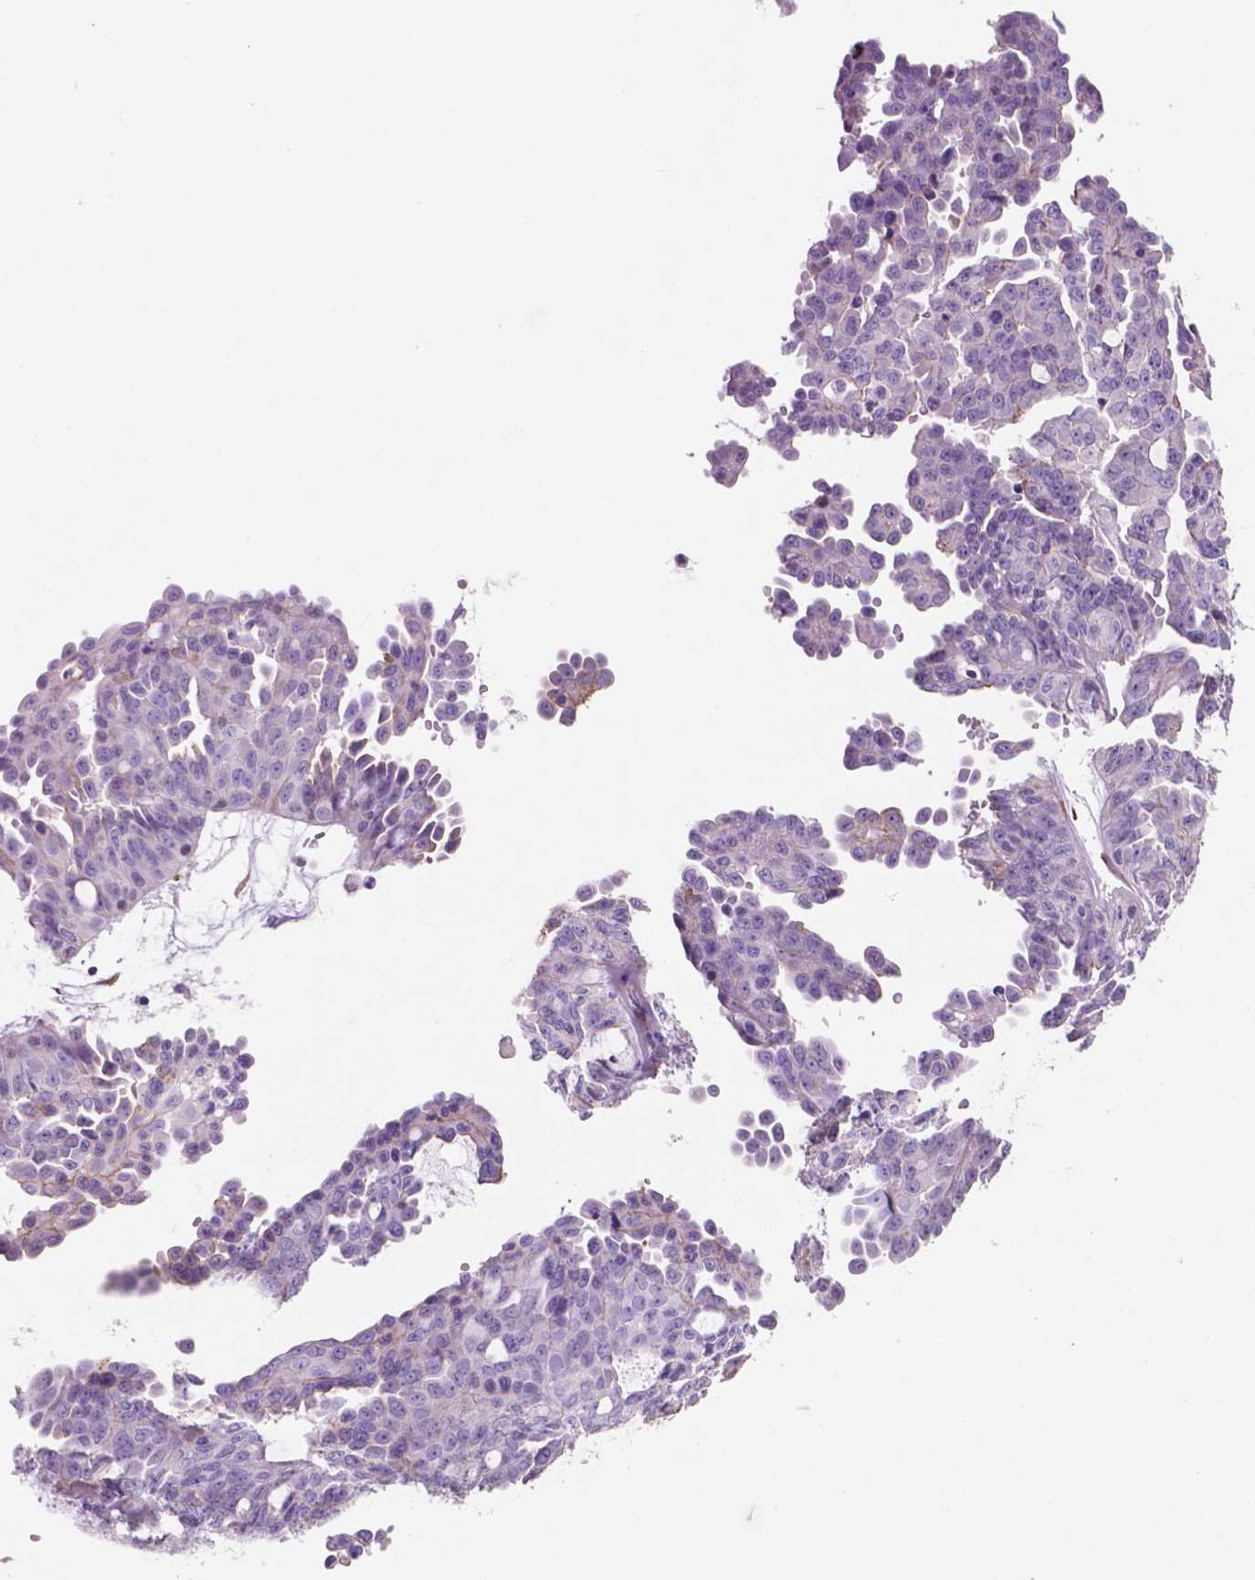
{"staining": {"intensity": "negative", "quantity": "none", "location": "none"}, "tissue": "ovarian cancer", "cell_type": "Tumor cells", "image_type": "cancer", "snomed": [{"axis": "morphology", "description": "Cystadenocarcinoma, serous, NOS"}, {"axis": "topography", "description": "Ovary"}], "caption": "Immunohistochemical staining of human ovarian cancer (serous cystadenocarcinoma) displays no significant expression in tumor cells. (Immunohistochemistry (ihc), brightfield microscopy, high magnification).", "gene": "TOR2A", "patient": {"sex": "female", "age": 71}}